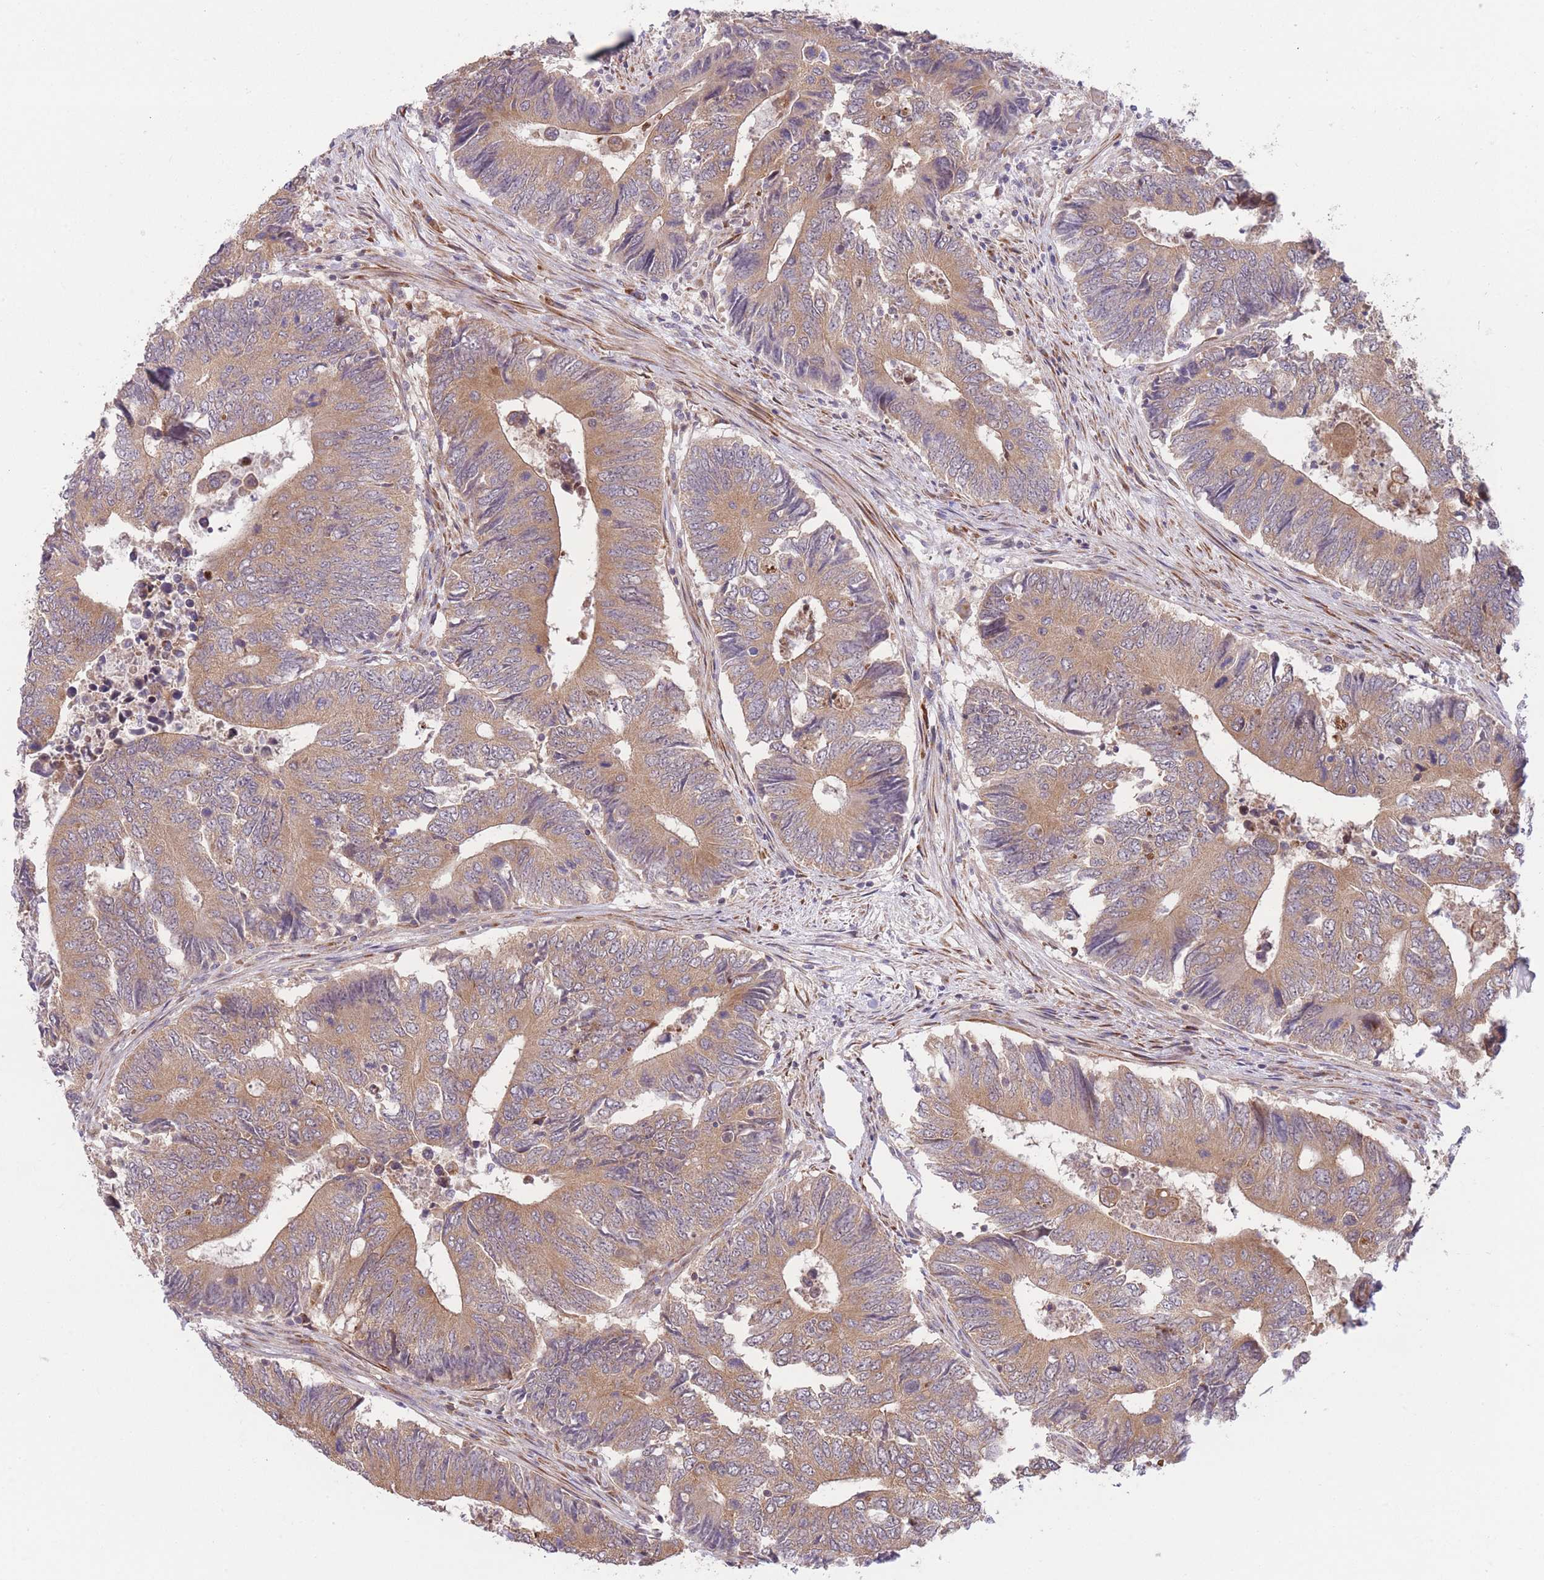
{"staining": {"intensity": "moderate", "quantity": ">75%", "location": "cytoplasmic/membranous"}, "tissue": "colorectal cancer", "cell_type": "Tumor cells", "image_type": "cancer", "snomed": [{"axis": "morphology", "description": "Adenocarcinoma, NOS"}, {"axis": "topography", "description": "Colon"}], "caption": "Colorectal cancer (adenocarcinoma) stained with a brown dye displays moderate cytoplasmic/membranous positive positivity in about >75% of tumor cells.", "gene": "BOLA2B", "patient": {"sex": "male", "age": 87}}